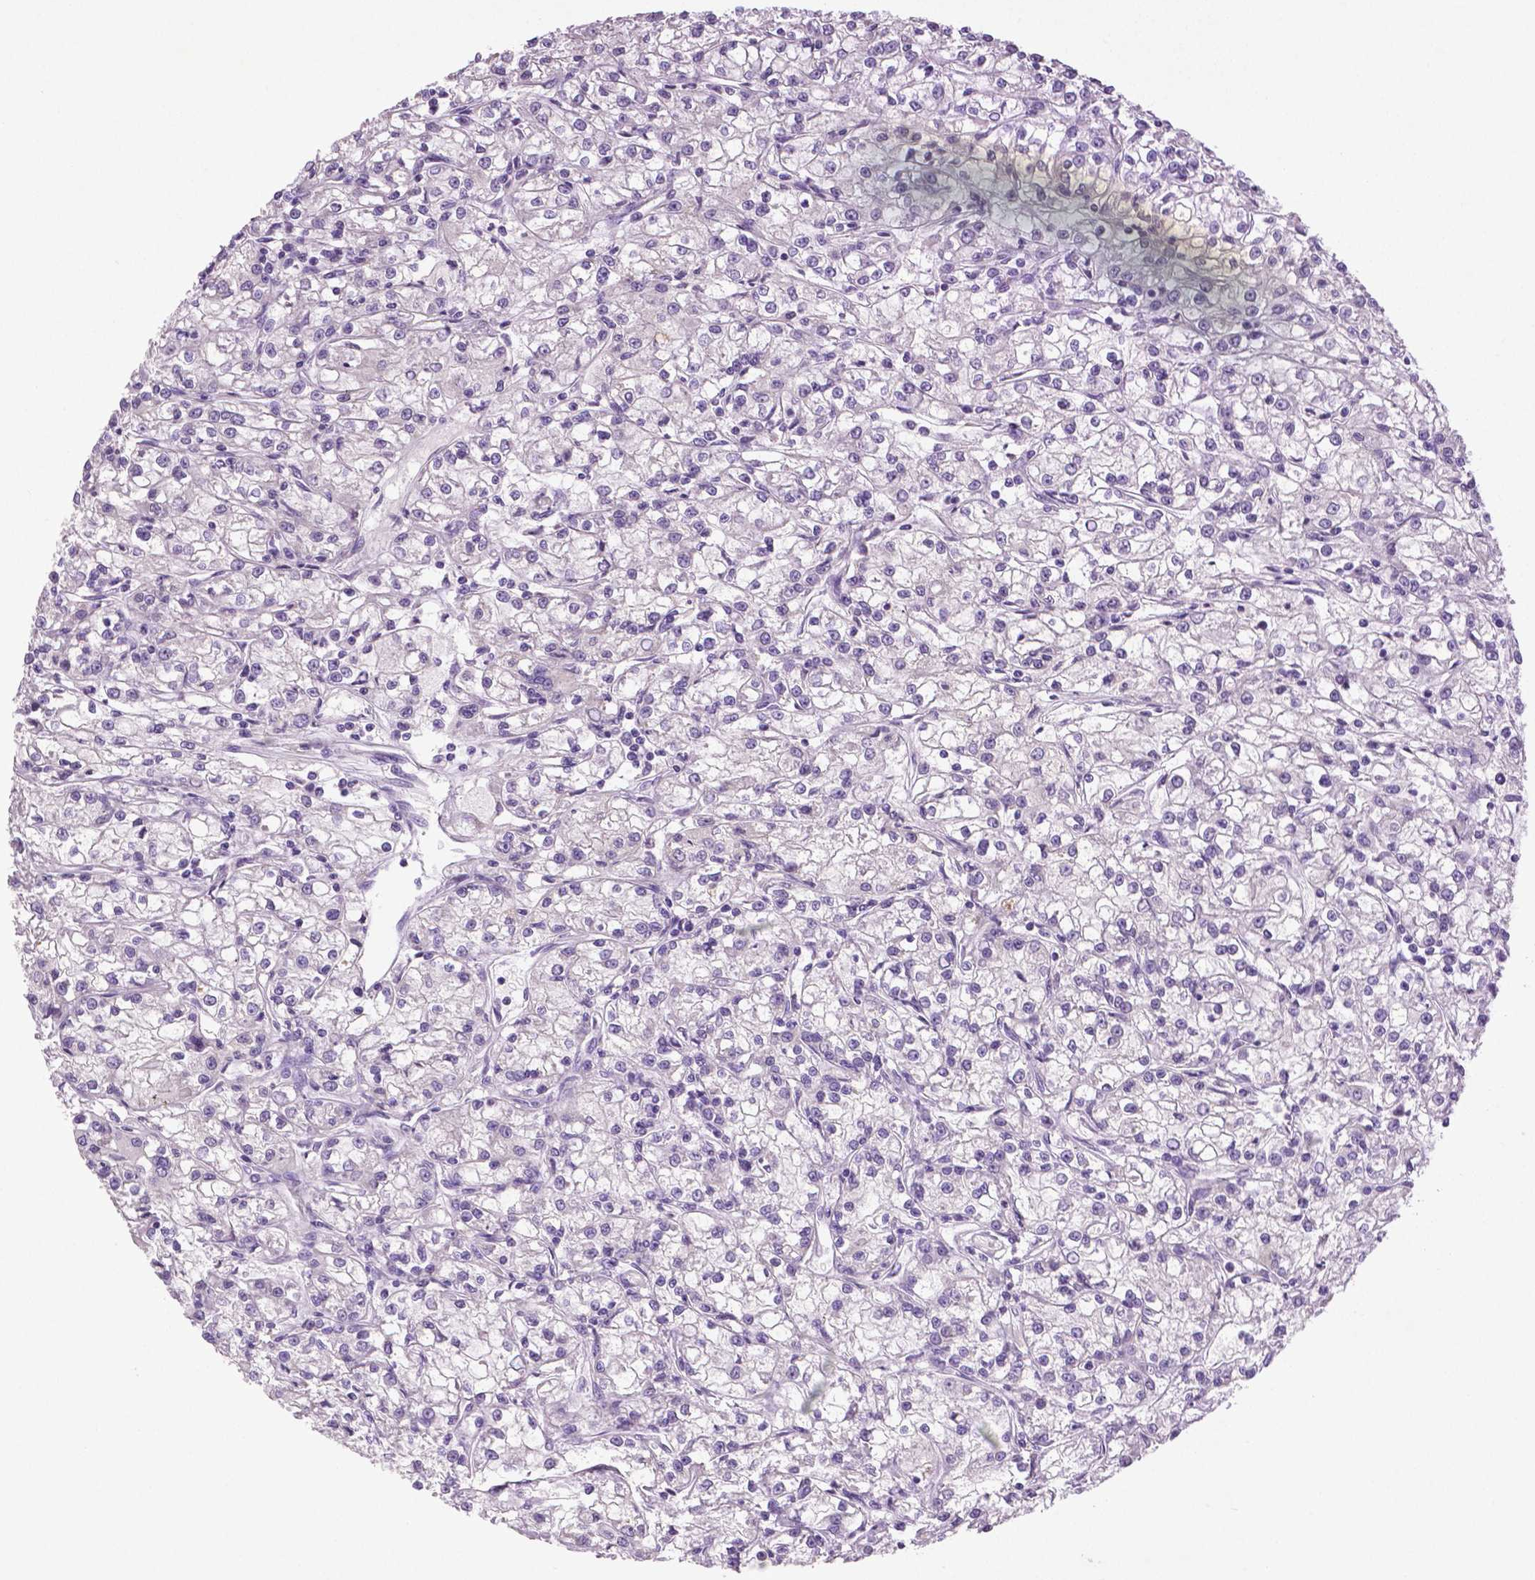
{"staining": {"intensity": "negative", "quantity": "none", "location": "none"}, "tissue": "renal cancer", "cell_type": "Tumor cells", "image_type": "cancer", "snomed": [{"axis": "morphology", "description": "Adenocarcinoma, NOS"}, {"axis": "topography", "description": "Kidney"}], "caption": "This is an immunohistochemistry (IHC) photomicrograph of human renal cancer (adenocarcinoma). There is no staining in tumor cells.", "gene": "DNAH12", "patient": {"sex": "female", "age": 59}}